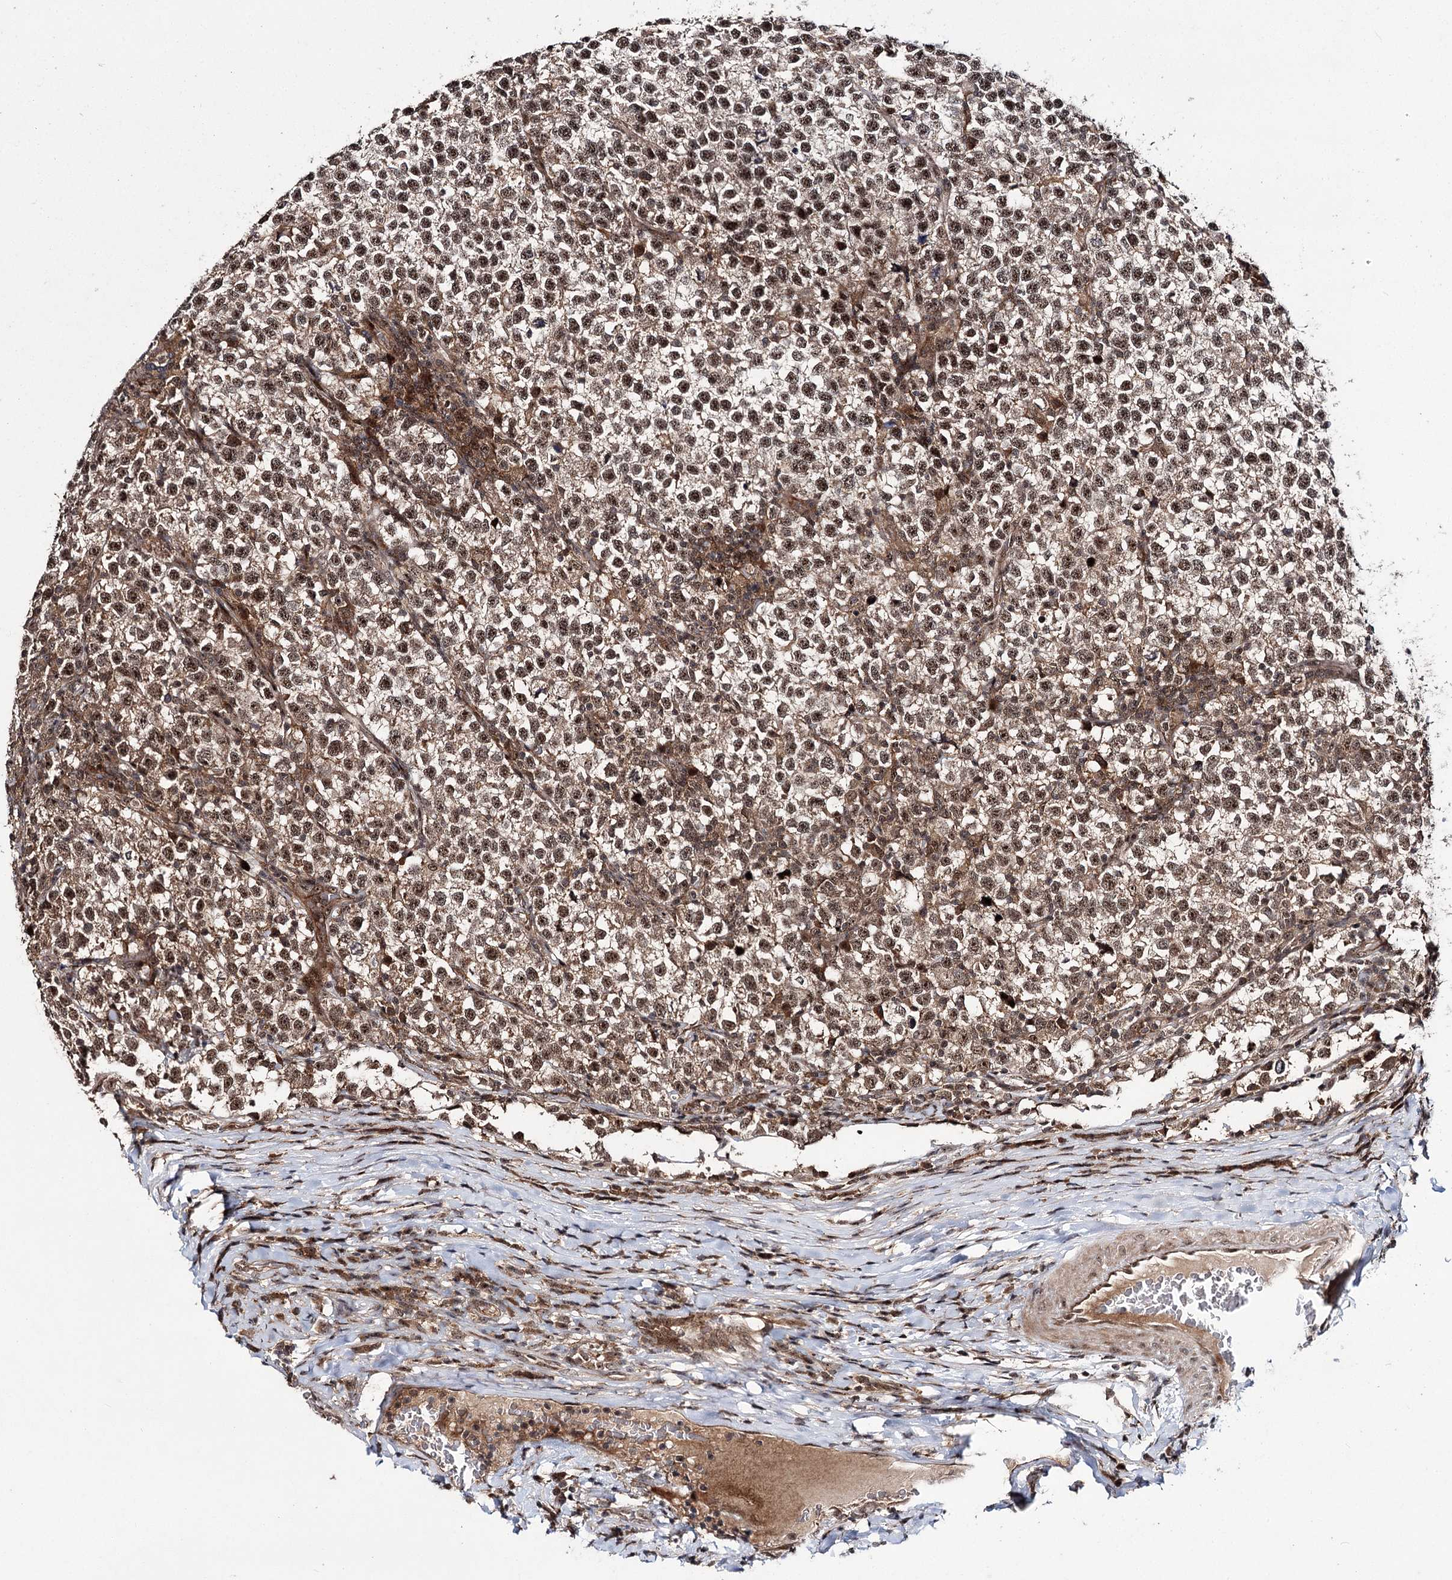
{"staining": {"intensity": "moderate", "quantity": ">75%", "location": "cytoplasmic/membranous,nuclear"}, "tissue": "testis cancer", "cell_type": "Tumor cells", "image_type": "cancer", "snomed": [{"axis": "morphology", "description": "Normal tissue, NOS"}, {"axis": "morphology", "description": "Seminoma, NOS"}, {"axis": "topography", "description": "Testis"}], "caption": "This is an image of immunohistochemistry staining of seminoma (testis), which shows moderate expression in the cytoplasmic/membranous and nuclear of tumor cells.", "gene": "MKNK2", "patient": {"sex": "male", "age": 43}}